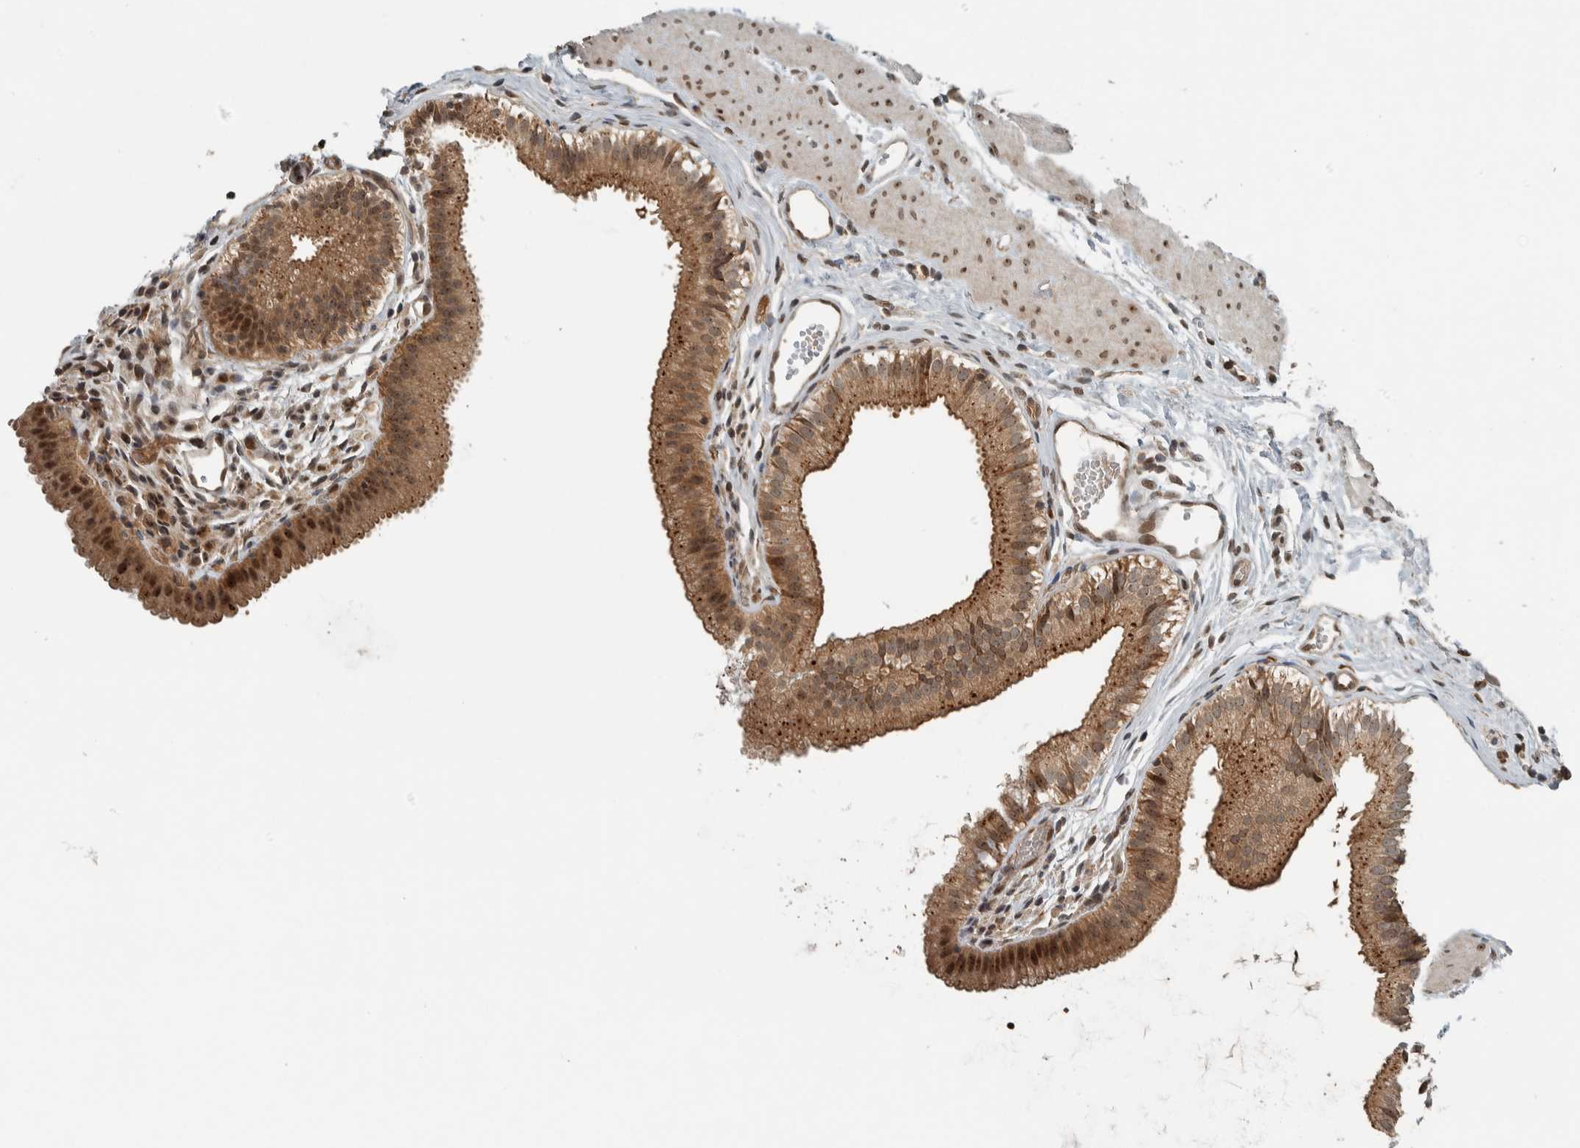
{"staining": {"intensity": "moderate", "quantity": ">75%", "location": "cytoplasmic/membranous,nuclear"}, "tissue": "gallbladder", "cell_type": "Glandular cells", "image_type": "normal", "snomed": [{"axis": "morphology", "description": "Normal tissue, NOS"}, {"axis": "topography", "description": "Gallbladder"}], "caption": "An image showing moderate cytoplasmic/membranous,nuclear positivity in approximately >75% of glandular cells in unremarkable gallbladder, as visualized by brown immunohistochemical staining.", "gene": "XPO5", "patient": {"sex": "female", "age": 26}}